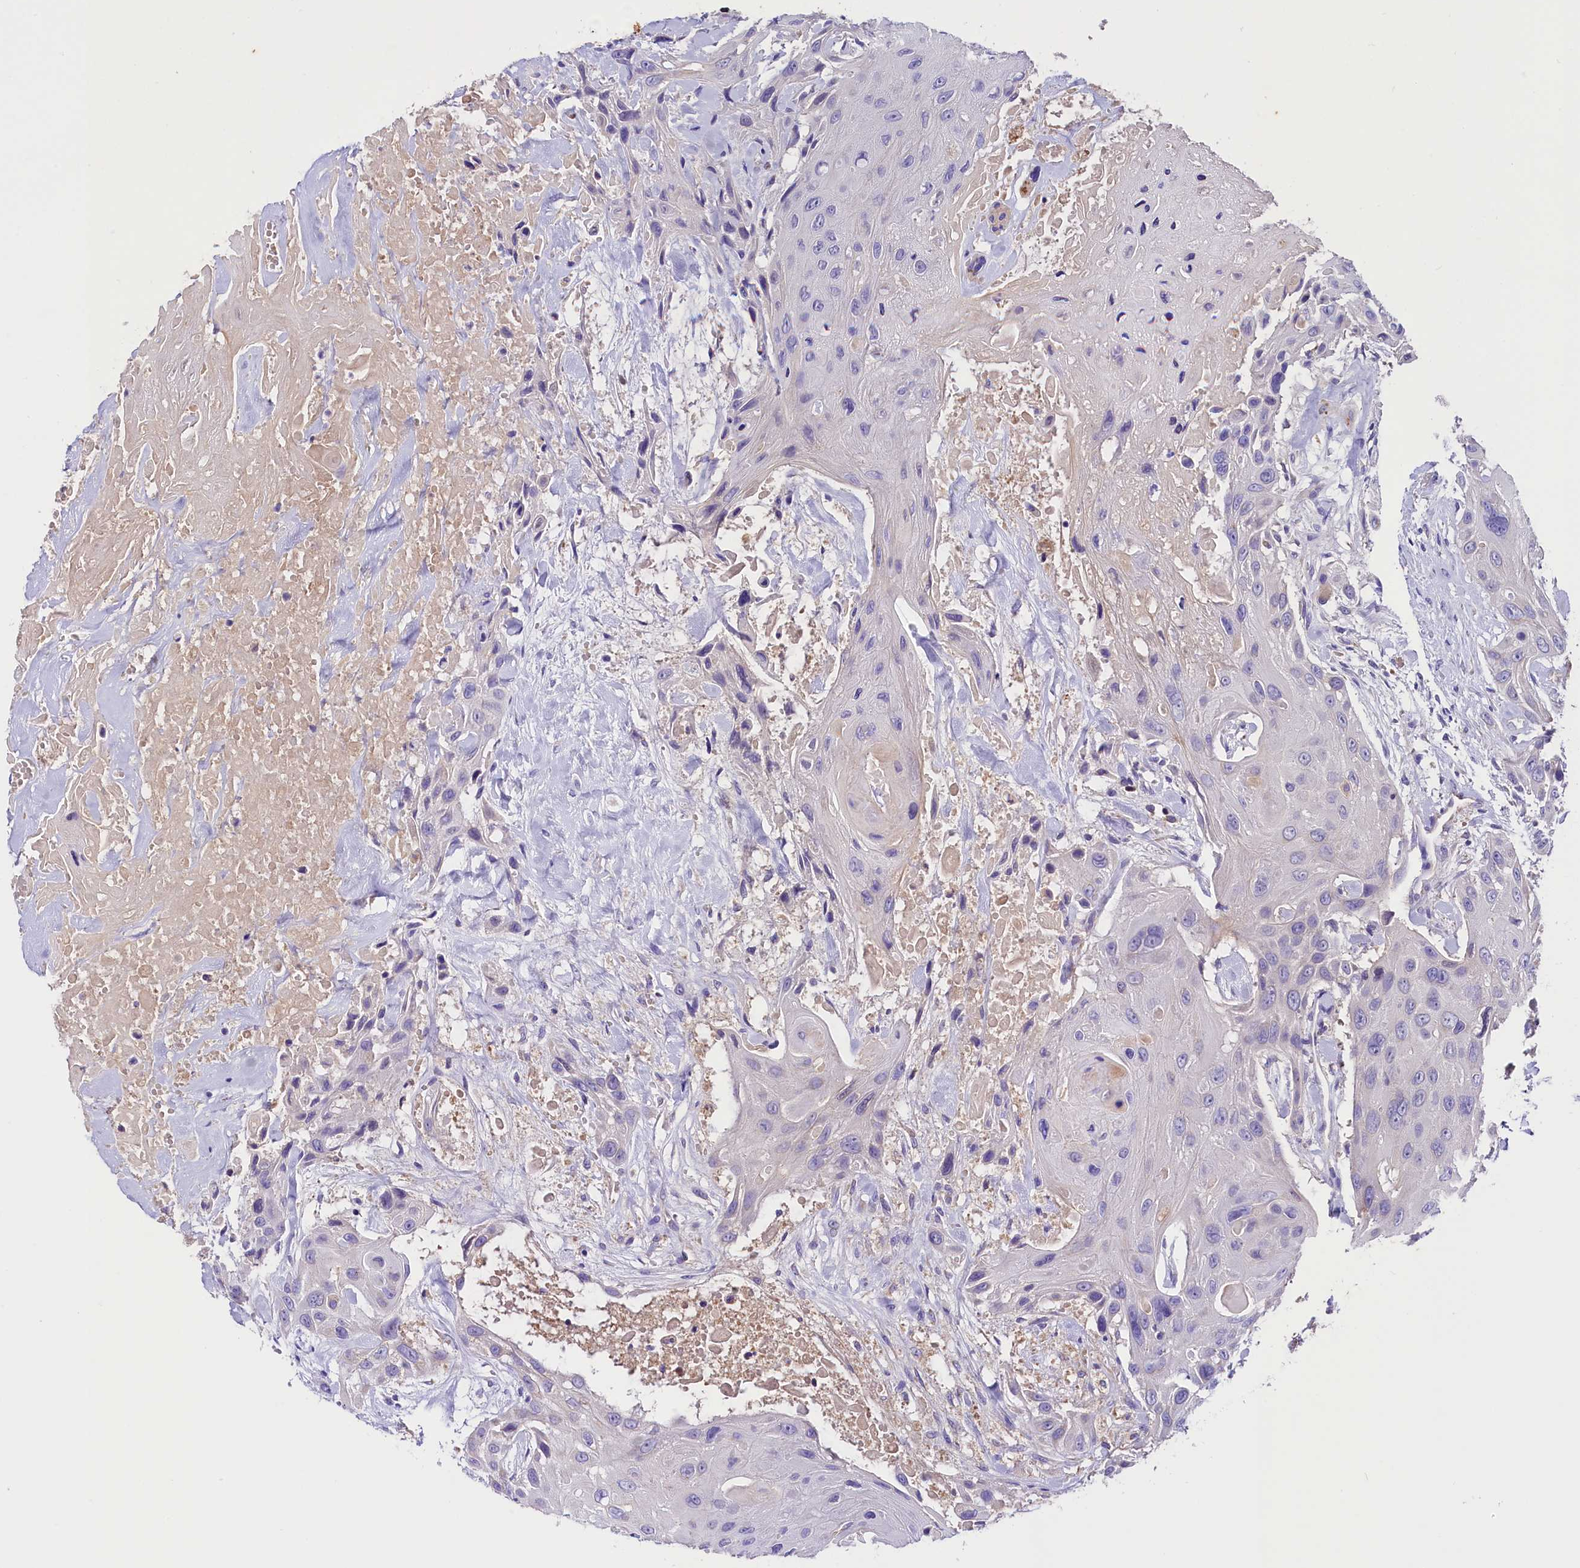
{"staining": {"intensity": "negative", "quantity": "none", "location": "none"}, "tissue": "head and neck cancer", "cell_type": "Tumor cells", "image_type": "cancer", "snomed": [{"axis": "morphology", "description": "Squamous cell carcinoma, NOS"}, {"axis": "topography", "description": "Head-Neck"}], "caption": "Immunohistochemistry image of neoplastic tissue: head and neck cancer (squamous cell carcinoma) stained with DAB (3,3'-diaminobenzidine) exhibits no significant protein staining in tumor cells.", "gene": "SIX5", "patient": {"sex": "male", "age": 81}}